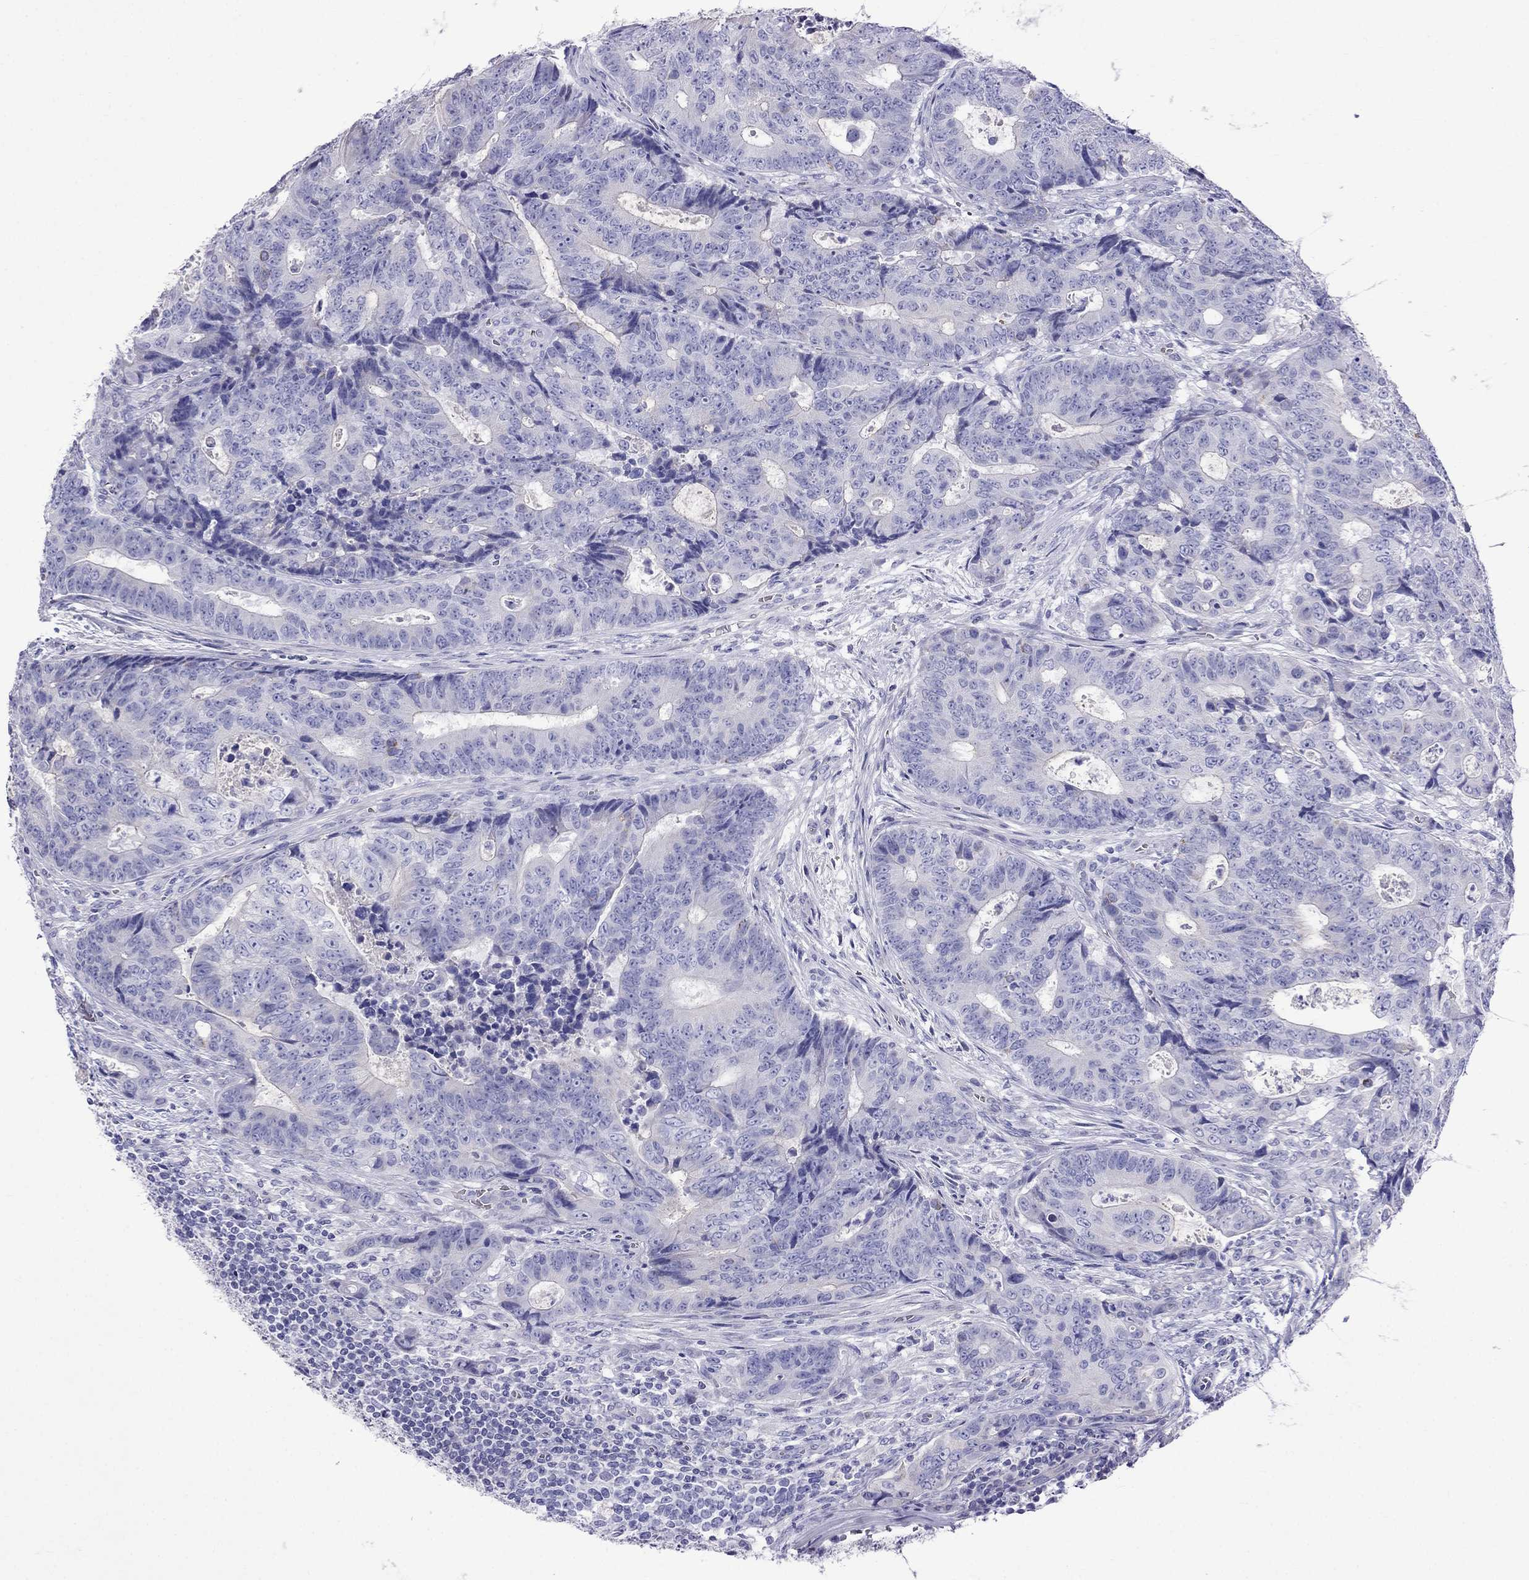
{"staining": {"intensity": "negative", "quantity": "none", "location": "none"}, "tissue": "colorectal cancer", "cell_type": "Tumor cells", "image_type": "cancer", "snomed": [{"axis": "morphology", "description": "Adenocarcinoma, NOS"}, {"axis": "topography", "description": "Colon"}], "caption": "The image shows no staining of tumor cells in colorectal adenocarcinoma.", "gene": "TDRD1", "patient": {"sex": "female", "age": 48}}